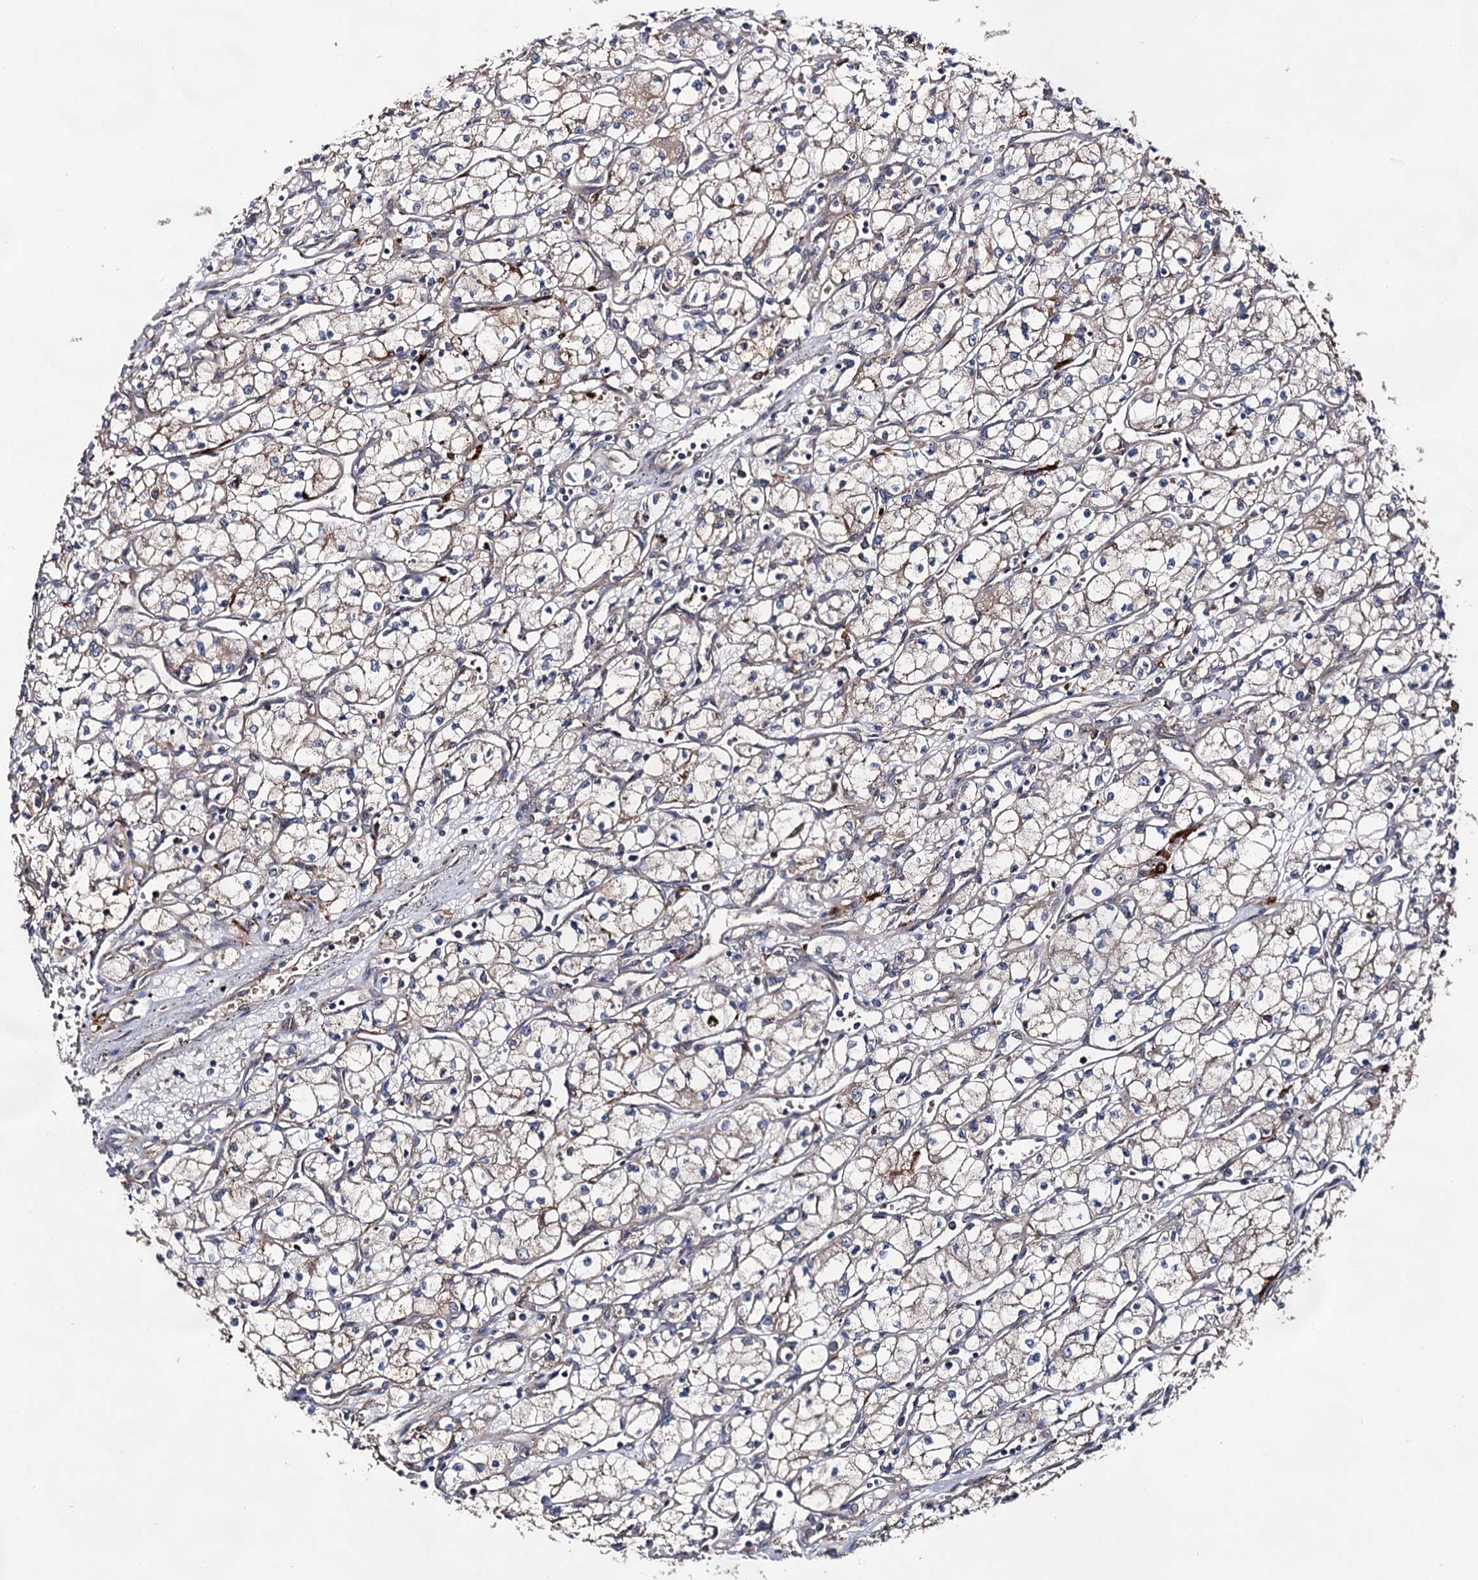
{"staining": {"intensity": "weak", "quantity": "25%-75%", "location": "cytoplasmic/membranous"}, "tissue": "renal cancer", "cell_type": "Tumor cells", "image_type": "cancer", "snomed": [{"axis": "morphology", "description": "Adenocarcinoma, NOS"}, {"axis": "topography", "description": "Kidney"}], "caption": "About 25%-75% of tumor cells in human renal cancer (adenocarcinoma) reveal weak cytoplasmic/membranous protein staining as visualized by brown immunohistochemical staining.", "gene": "NAA25", "patient": {"sex": "male", "age": 59}}